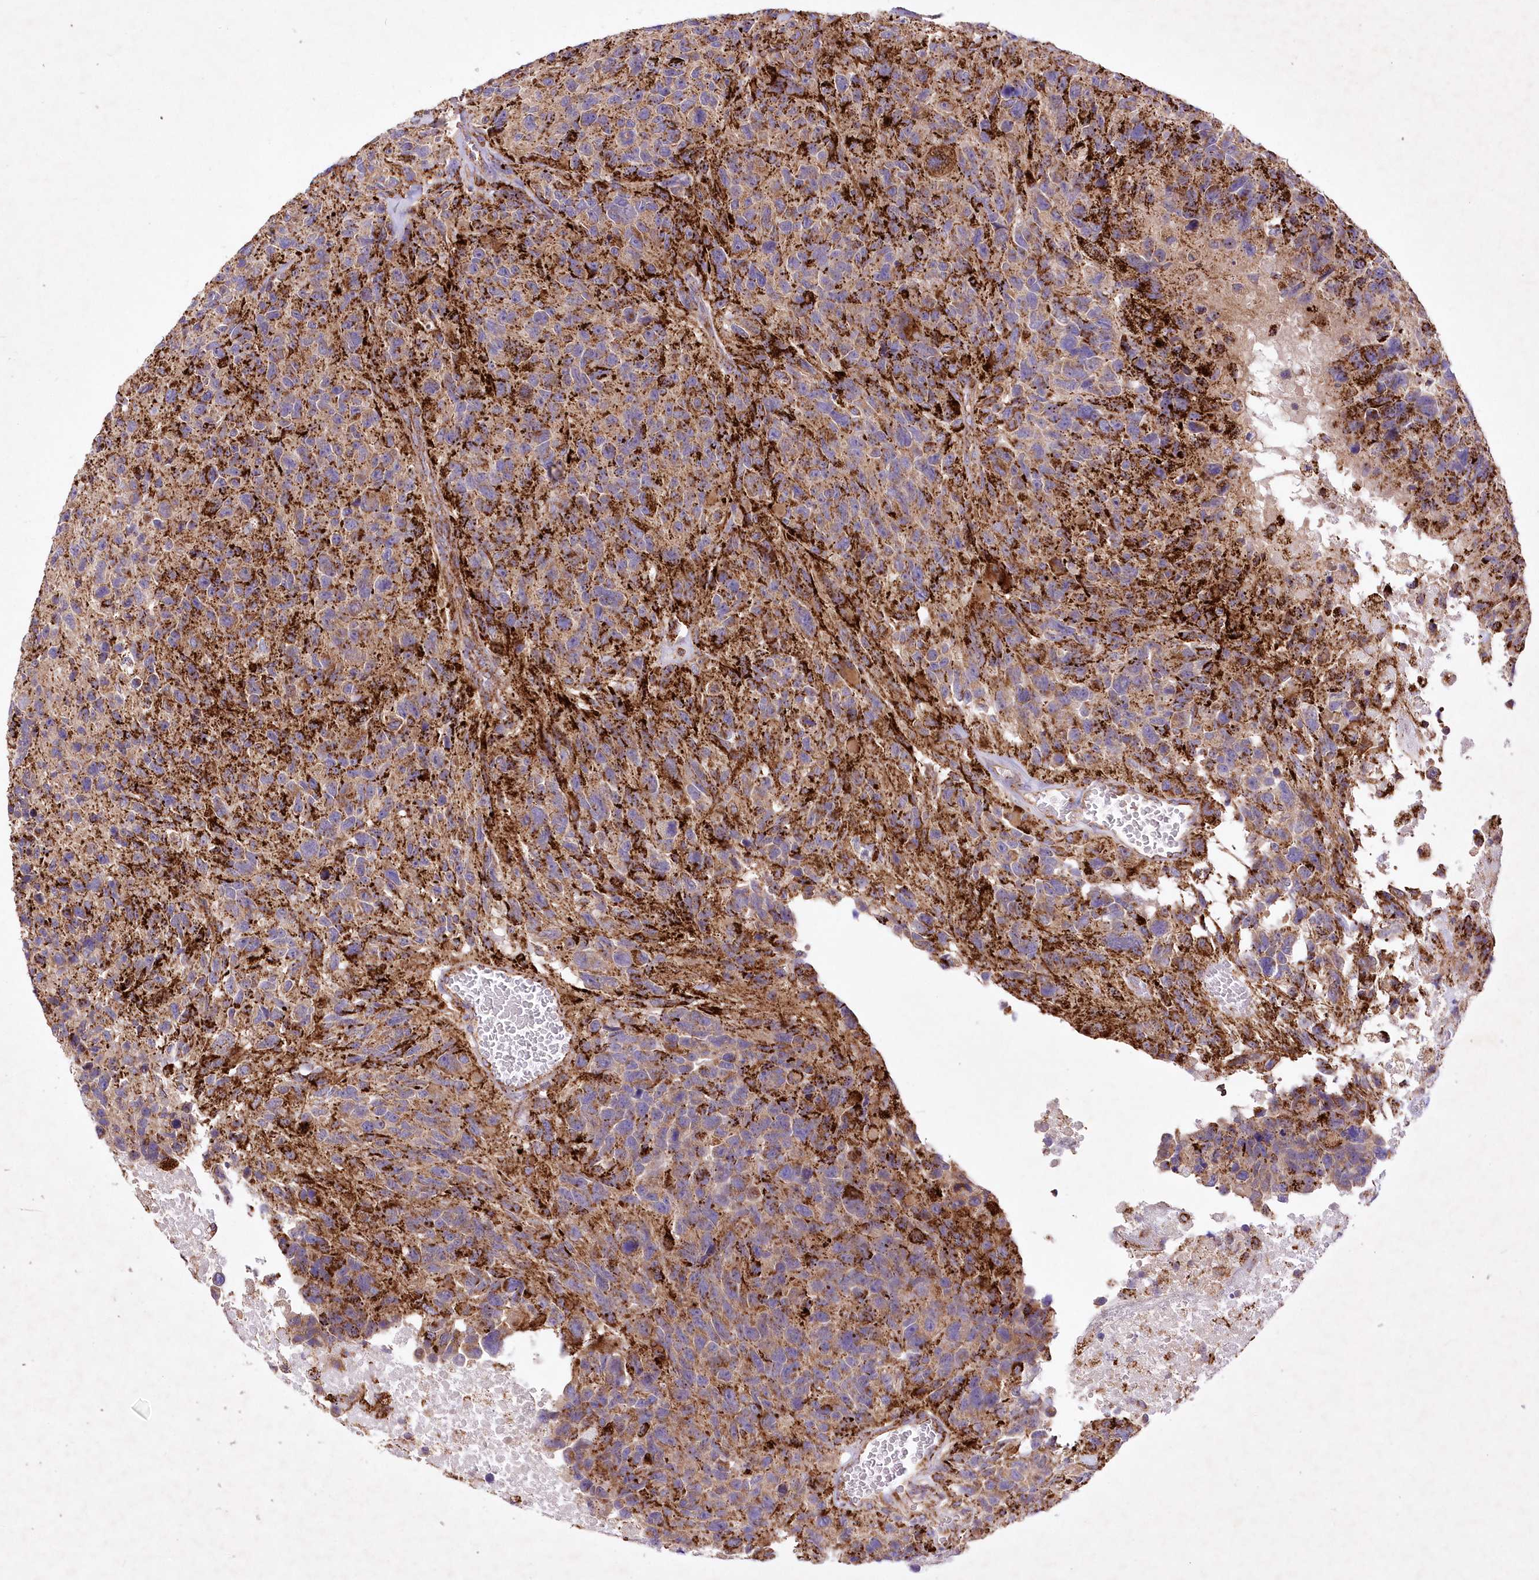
{"staining": {"intensity": "moderate", "quantity": ">75%", "location": "cytoplasmic/membranous"}, "tissue": "glioma", "cell_type": "Tumor cells", "image_type": "cancer", "snomed": [{"axis": "morphology", "description": "Glioma, malignant, High grade"}, {"axis": "topography", "description": "Brain"}], "caption": "An image of malignant glioma (high-grade) stained for a protein shows moderate cytoplasmic/membranous brown staining in tumor cells. (Stains: DAB in brown, nuclei in blue, Microscopy: brightfield microscopy at high magnification).", "gene": "ASNSD1", "patient": {"sex": "male", "age": 69}}